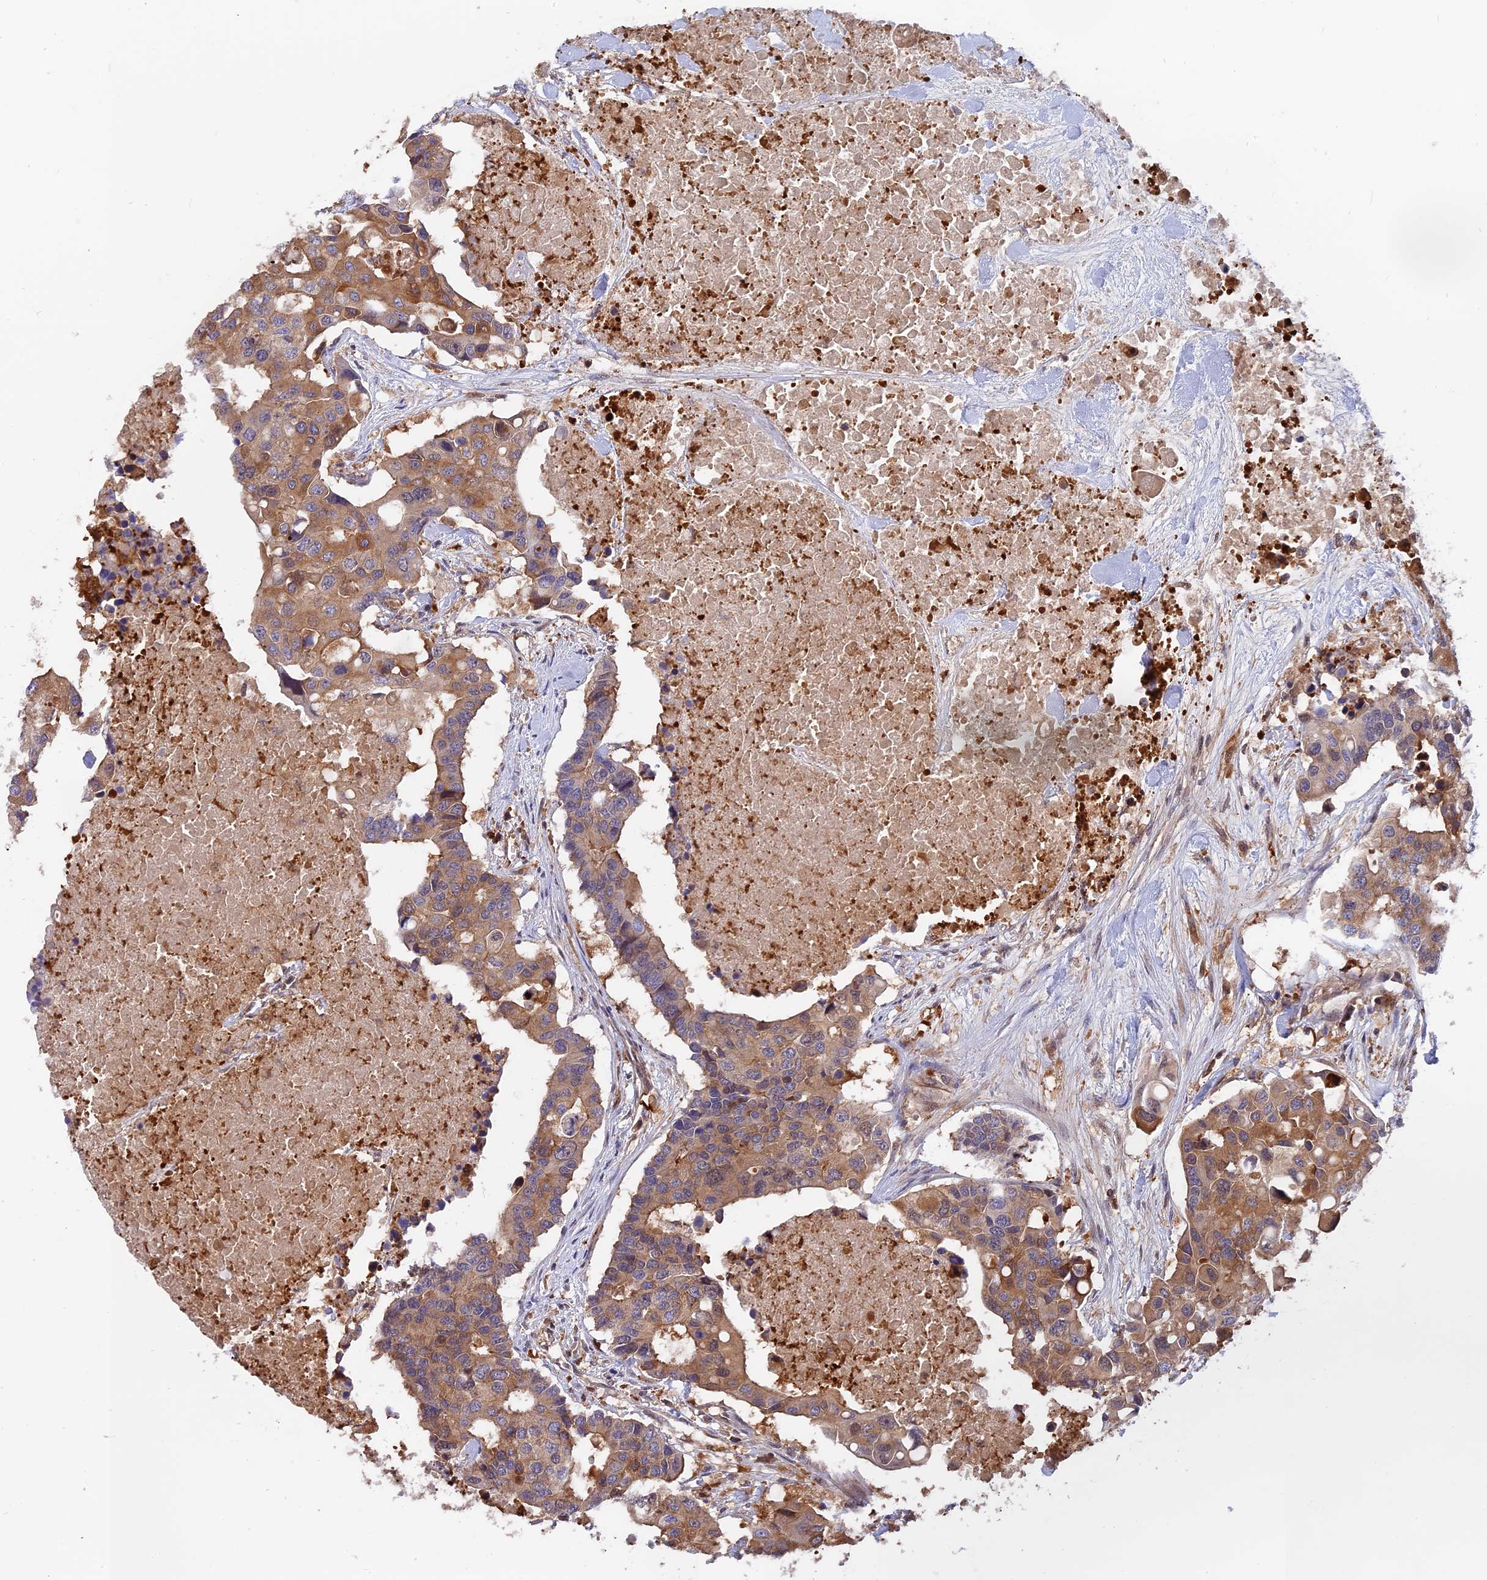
{"staining": {"intensity": "moderate", "quantity": ">75%", "location": "cytoplasmic/membranous"}, "tissue": "colorectal cancer", "cell_type": "Tumor cells", "image_type": "cancer", "snomed": [{"axis": "morphology", "description": "Adenocarcinoma, NOS"}, {"axis": "topography", "description": "Colon"}], "caption": "Adenocarcinoma (colorectal) tissue shows moderate cytoplasmic/membranous positivity in about >75% of tumor cells", "gene": "FAM118B", "patient": {"sex": "male", "age": 77}}